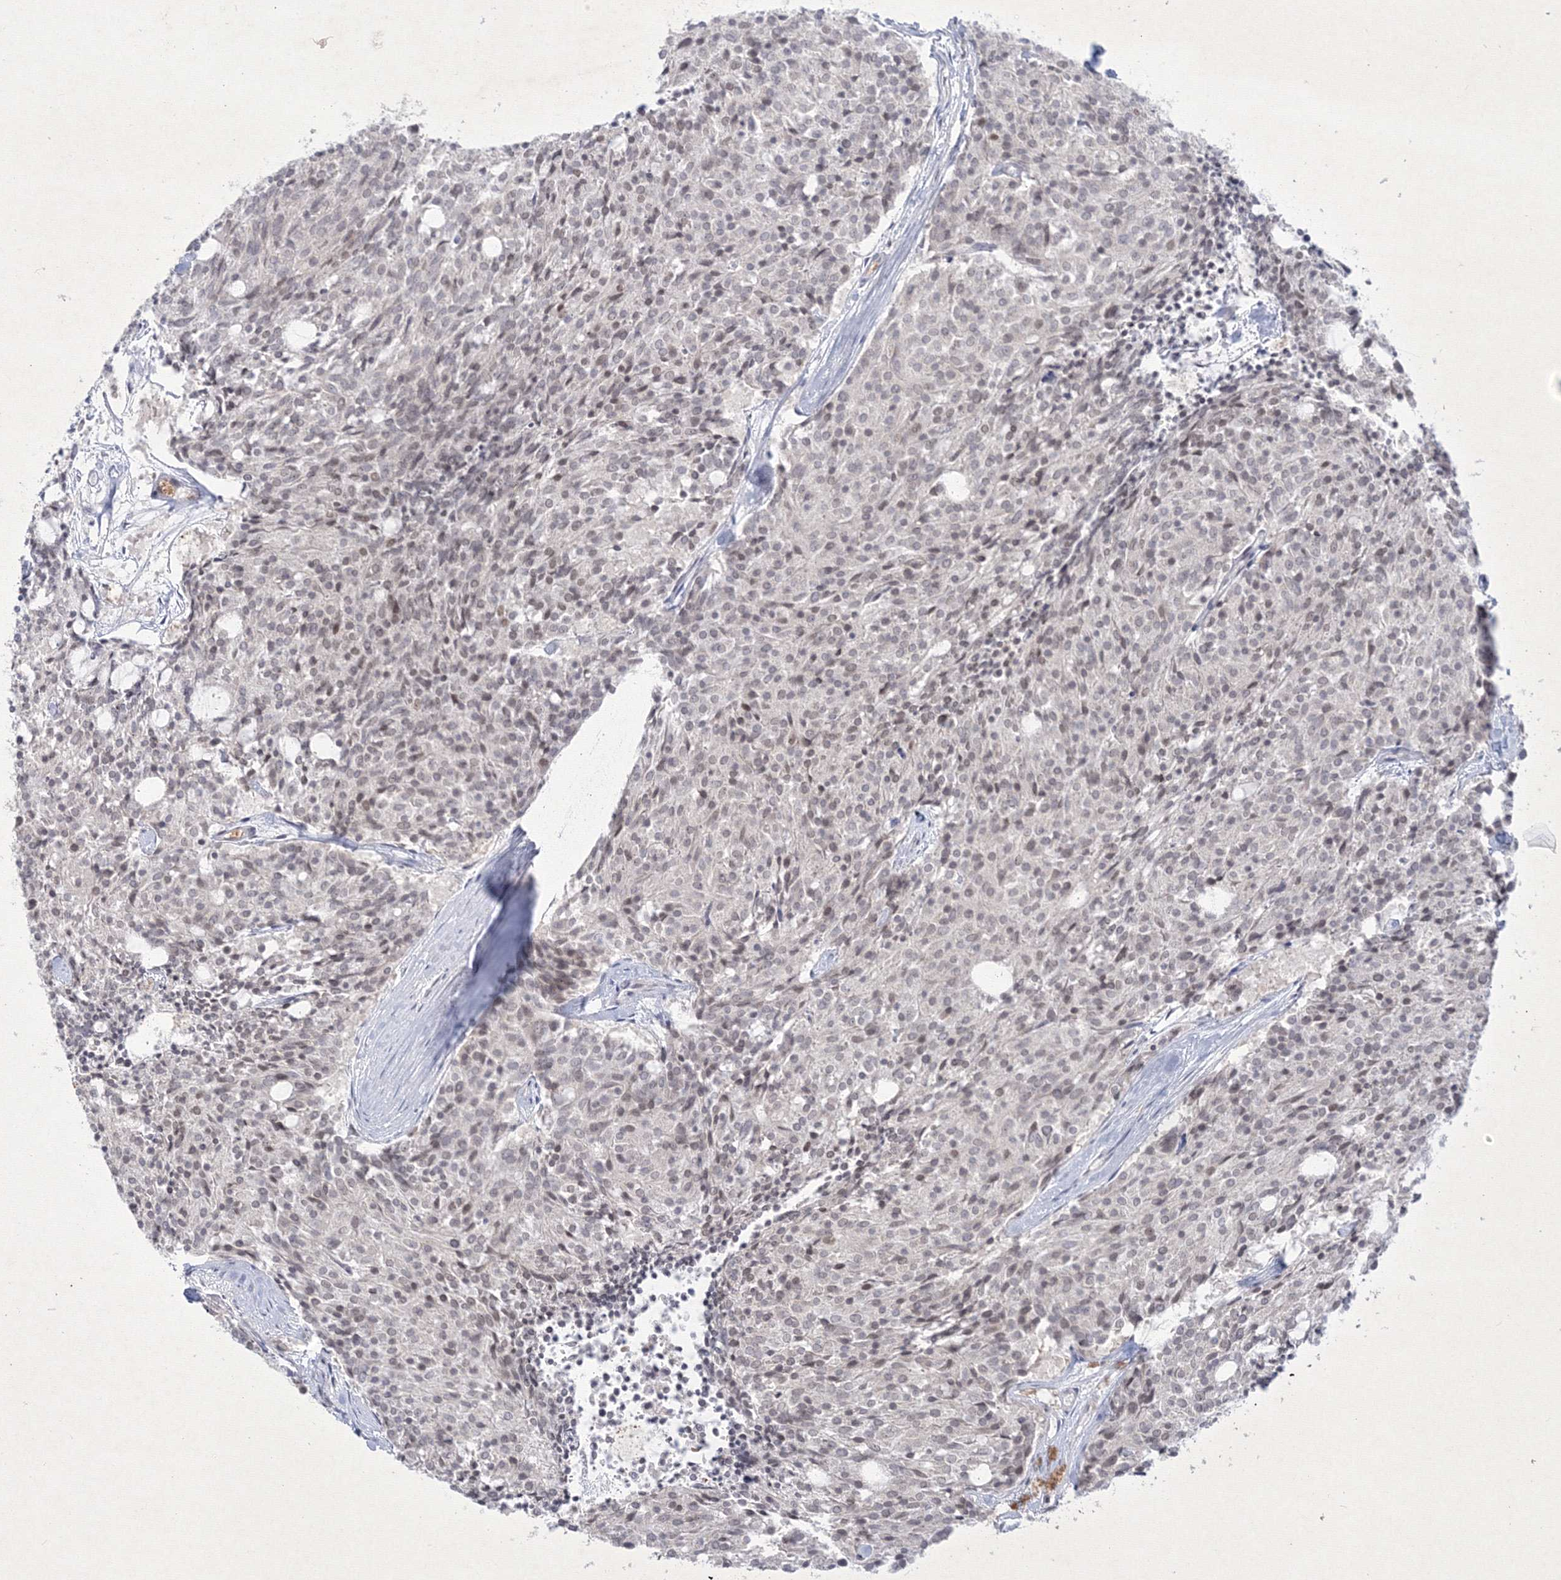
{"staining": {"intensity": "negative", "quantity": "none", "location": "none"}, "tissue": "carcinoid", "cell_type": "Tumor cells", "image_type": "cancer", "snomed": [{"axis": "morphology", "description": "Carcinoid, malignant, NOS"}, {"axis": "topography", "description": "Pancreas"}], "caption": "An immunohistochemistry (IHC) micrograph of carcinoid is shown. There is no staining in tumor cells of carcinoid.", "gene": "NXPE3", "patient": {"sex": "female", "age": 54}}